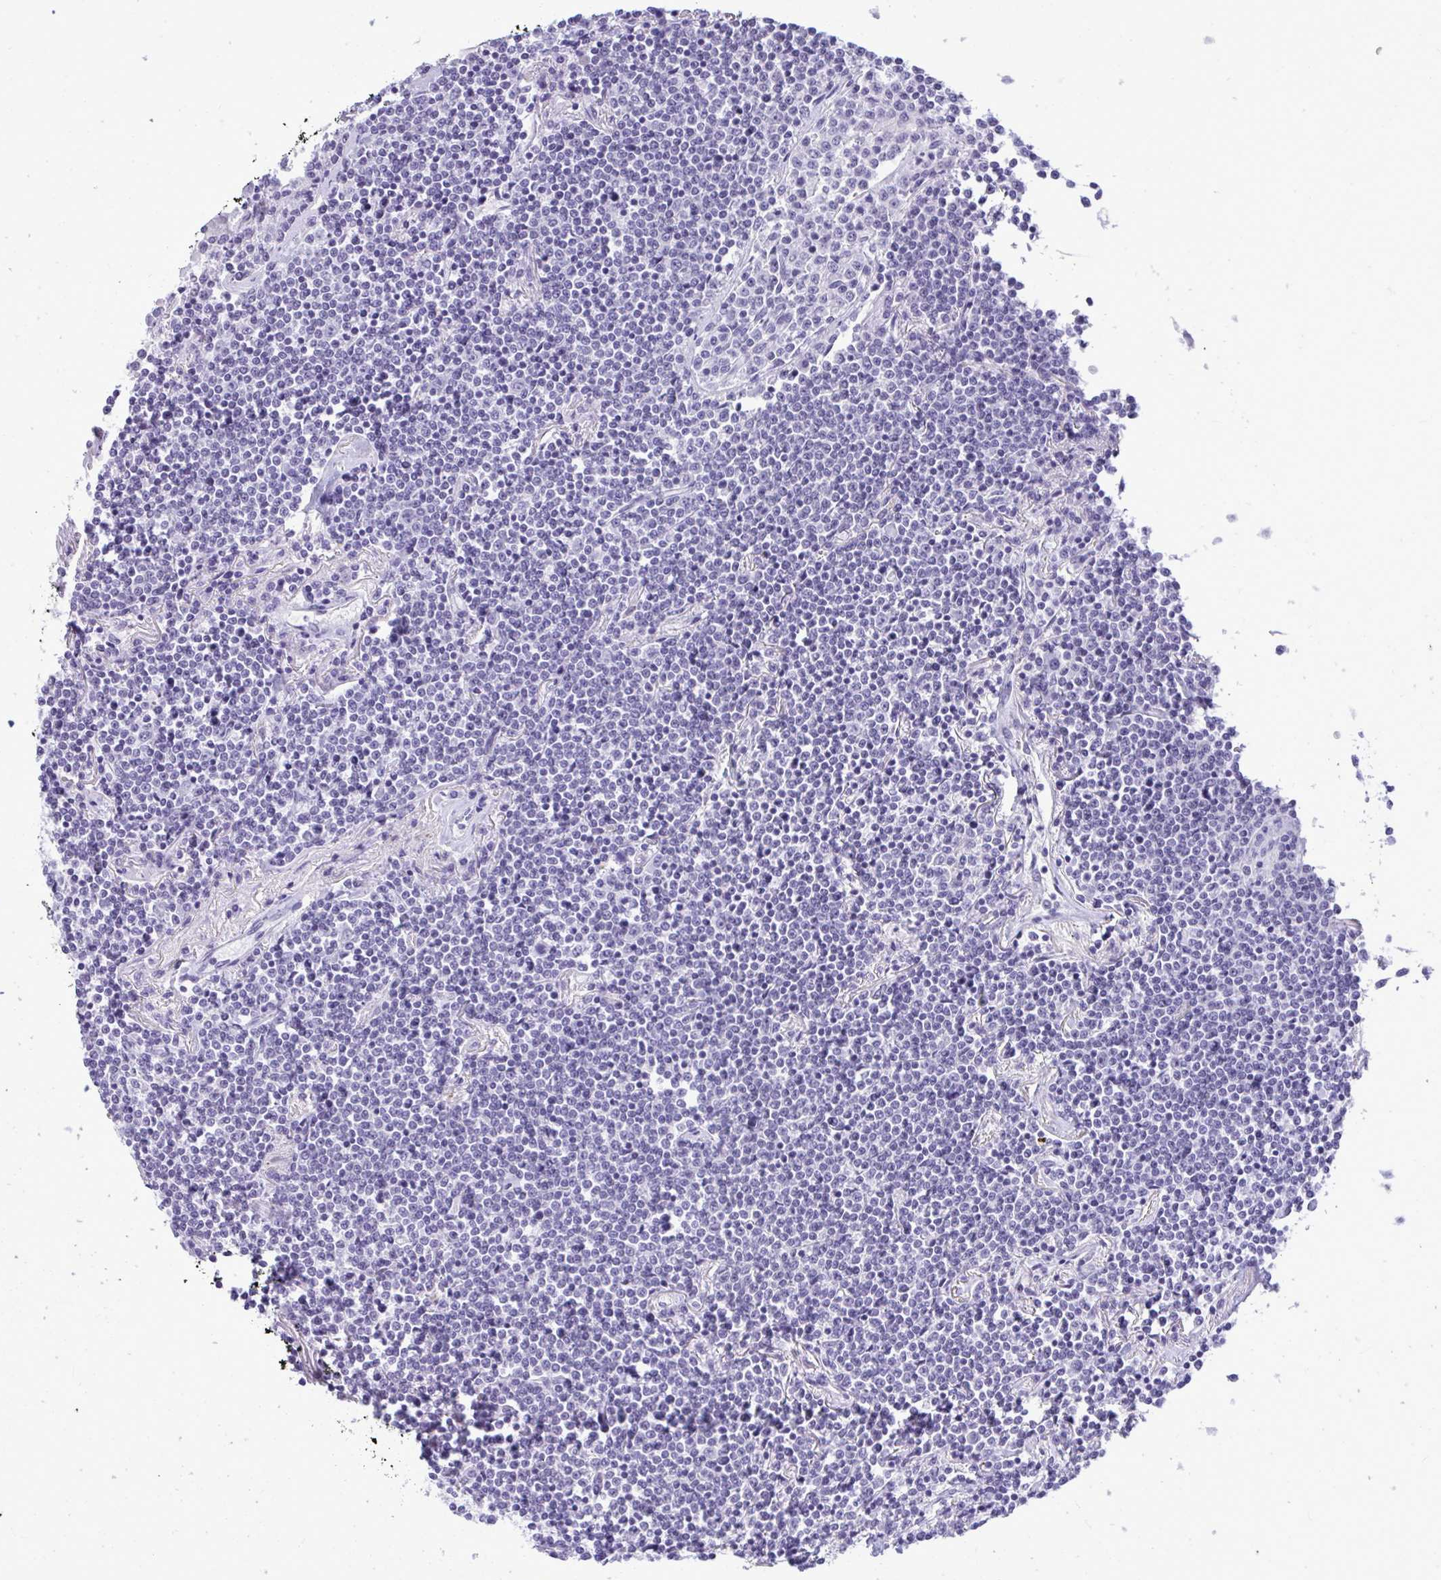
{"staining": {"intensity": "negative", "quantity": "none", "location": "none"}, "tissue": "lymphoma", "cell_type": "Tumor cells", "image_type": "cancer", "snomed": [{"axis": "morphology", "description": "Malignant lymphoma, non-Hodgkin's type, Low grade"}, {"axis": "topography", "description": "Lung"}], "caption": "An IHC image of lymphoma is shown. There is no staining in tumor cells of lymphoma. Brightfield microscopy of IHC stained with DAB (brown) and hematoxylin (blue), captured at high magnification.", "gene": "PRM2", "patient": {"sex": "female", "age": 71}}